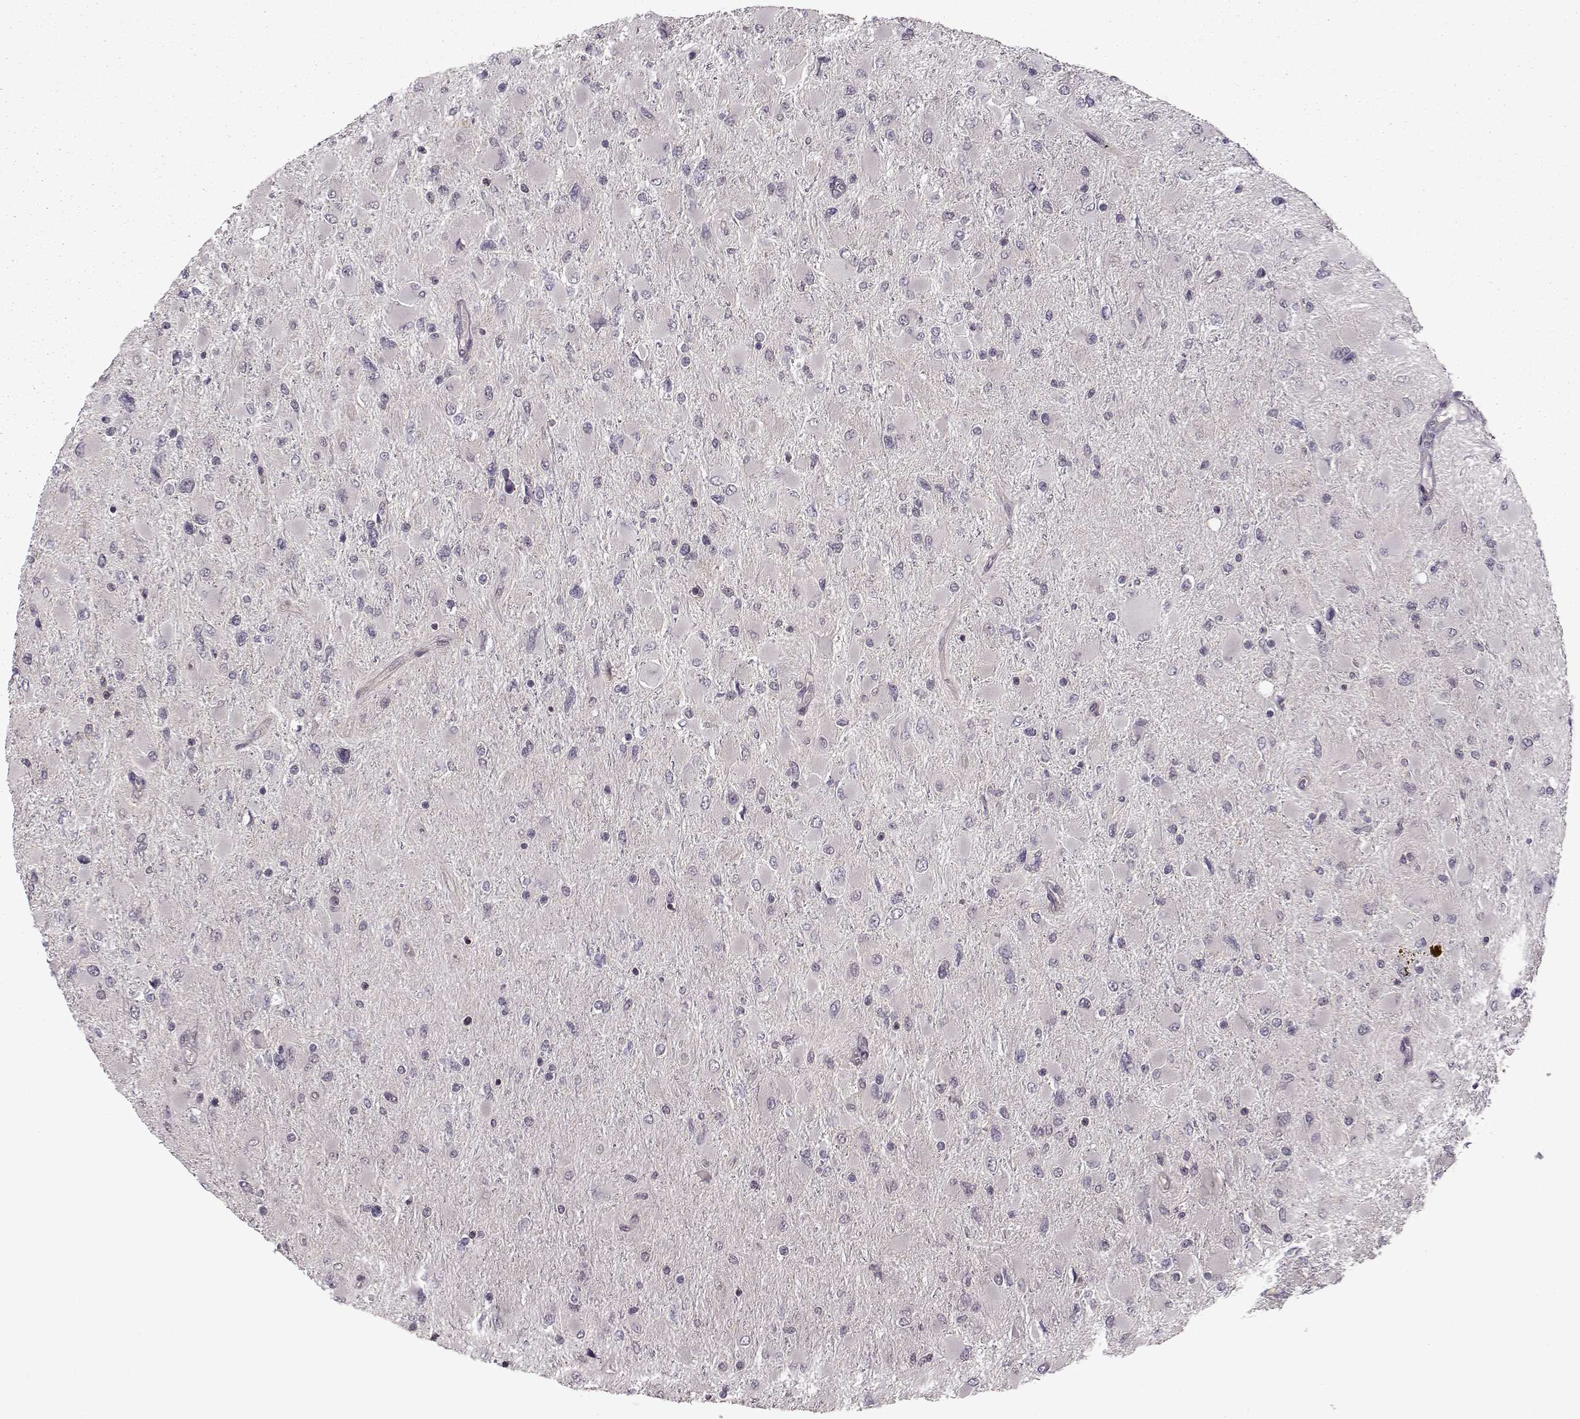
{"staining": {"intensity": "negative", "quantity": "none", "location": "none"}, "tissue": "glioma", "cell_type": "Tumor cells", "image_type": "cancer", "snomed": [{"axis": "morphology", "description": "Glioma, malignant, High grade"}, {"axis": "topography", "description": "Cerebral cortex"}], "caption": "A high-resolution photomicrograph shows immunohistochemistry staining of glioma, which reveals no significant staining in tumor cells. (Immunohistochemistry, brightfield microscopy, high magnification).", "gene": "SLAIN2", "patient": {"sex": "female", "age": 36}}